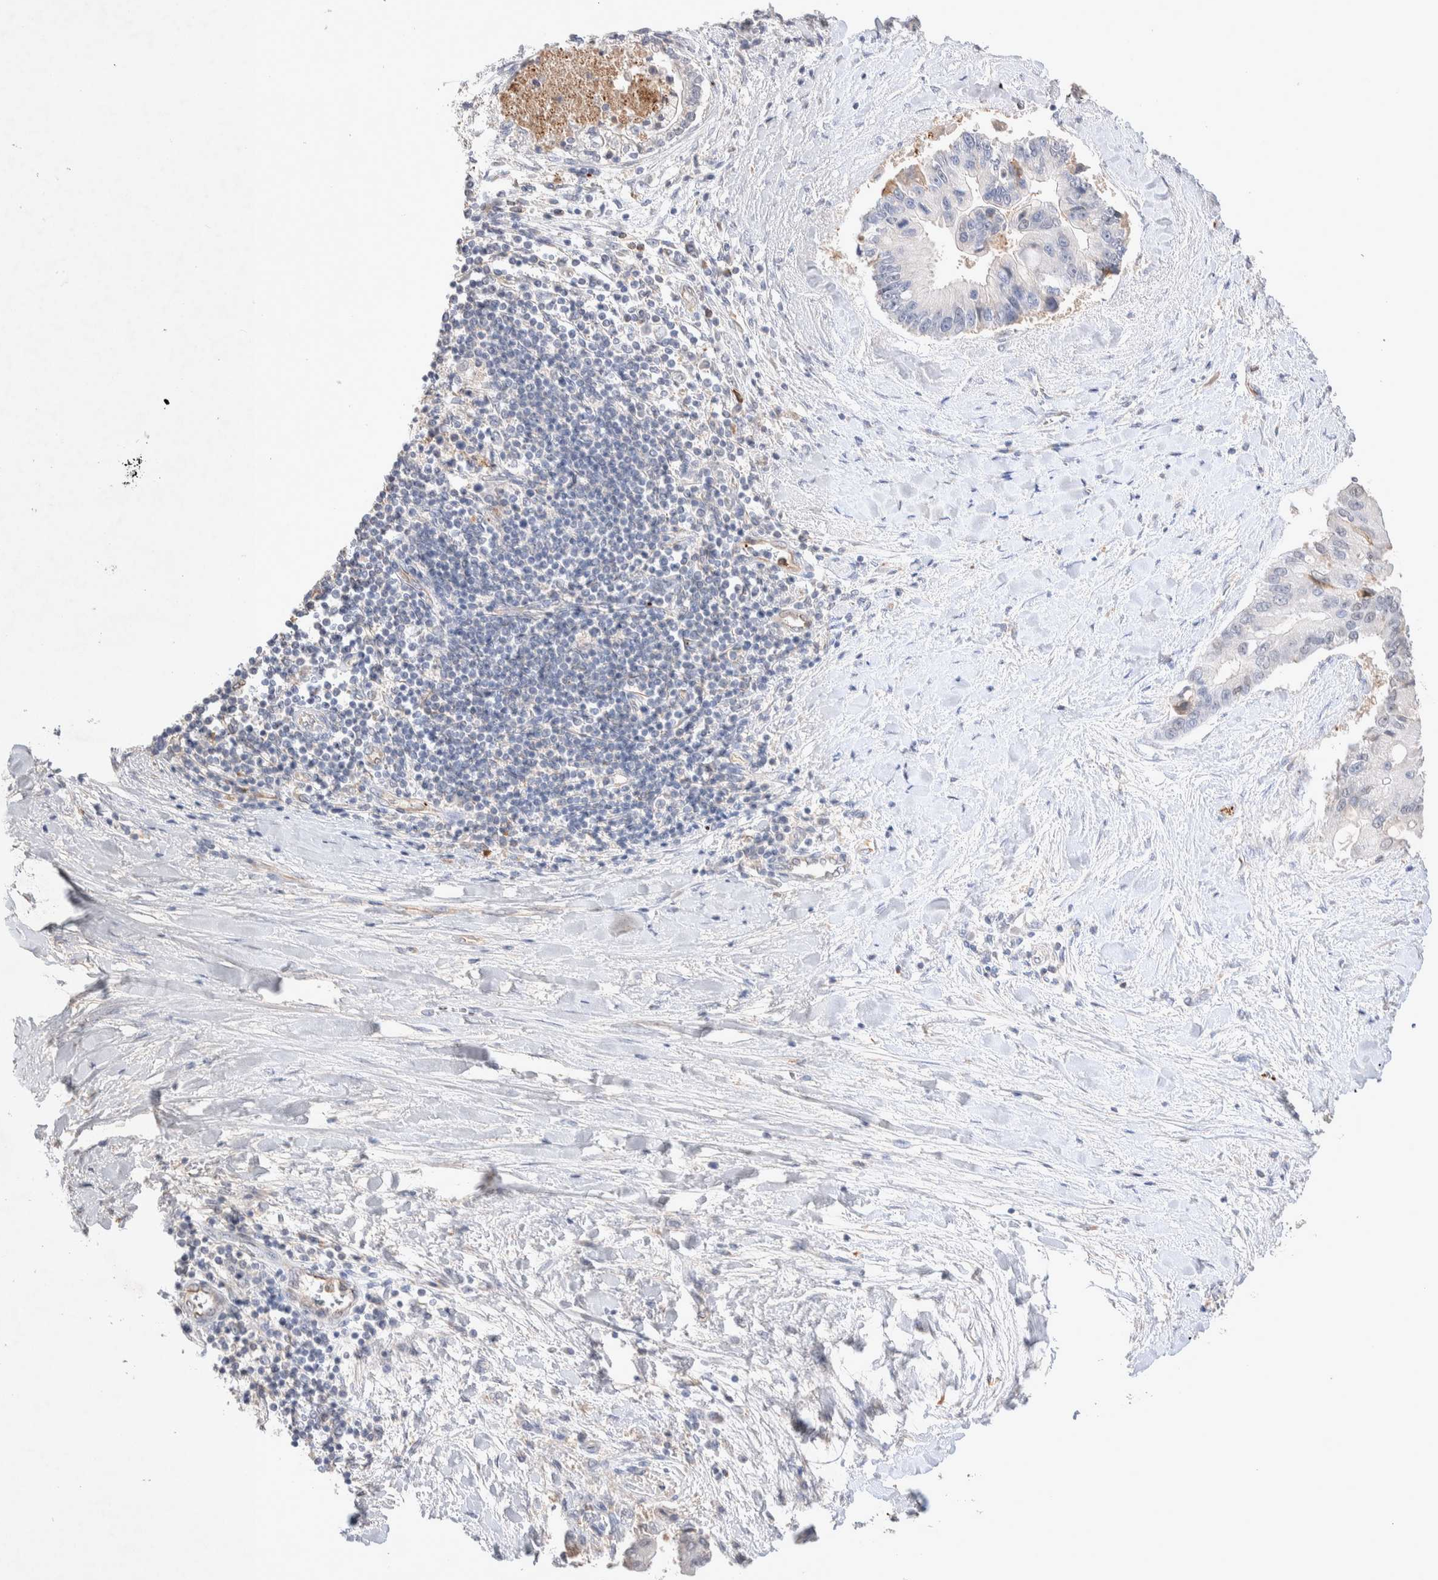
{"staining": {"intensity": "negative", "quantity": "none", "location": "none"}, "tissue": "liver cancer", "cell_type": "Tumor cells", "image_type": "cancer", "snomed": [{"axis": "morphology", "description": "Cholangiocarcinoma"}, {"axis": "topography", "description": "Liver"}], "caption": "Tumor cells show no significant staining in liver cholangiocarcinoma.", "gene": "FFAR2", "patient": {"sex": "male", "age": 50}}